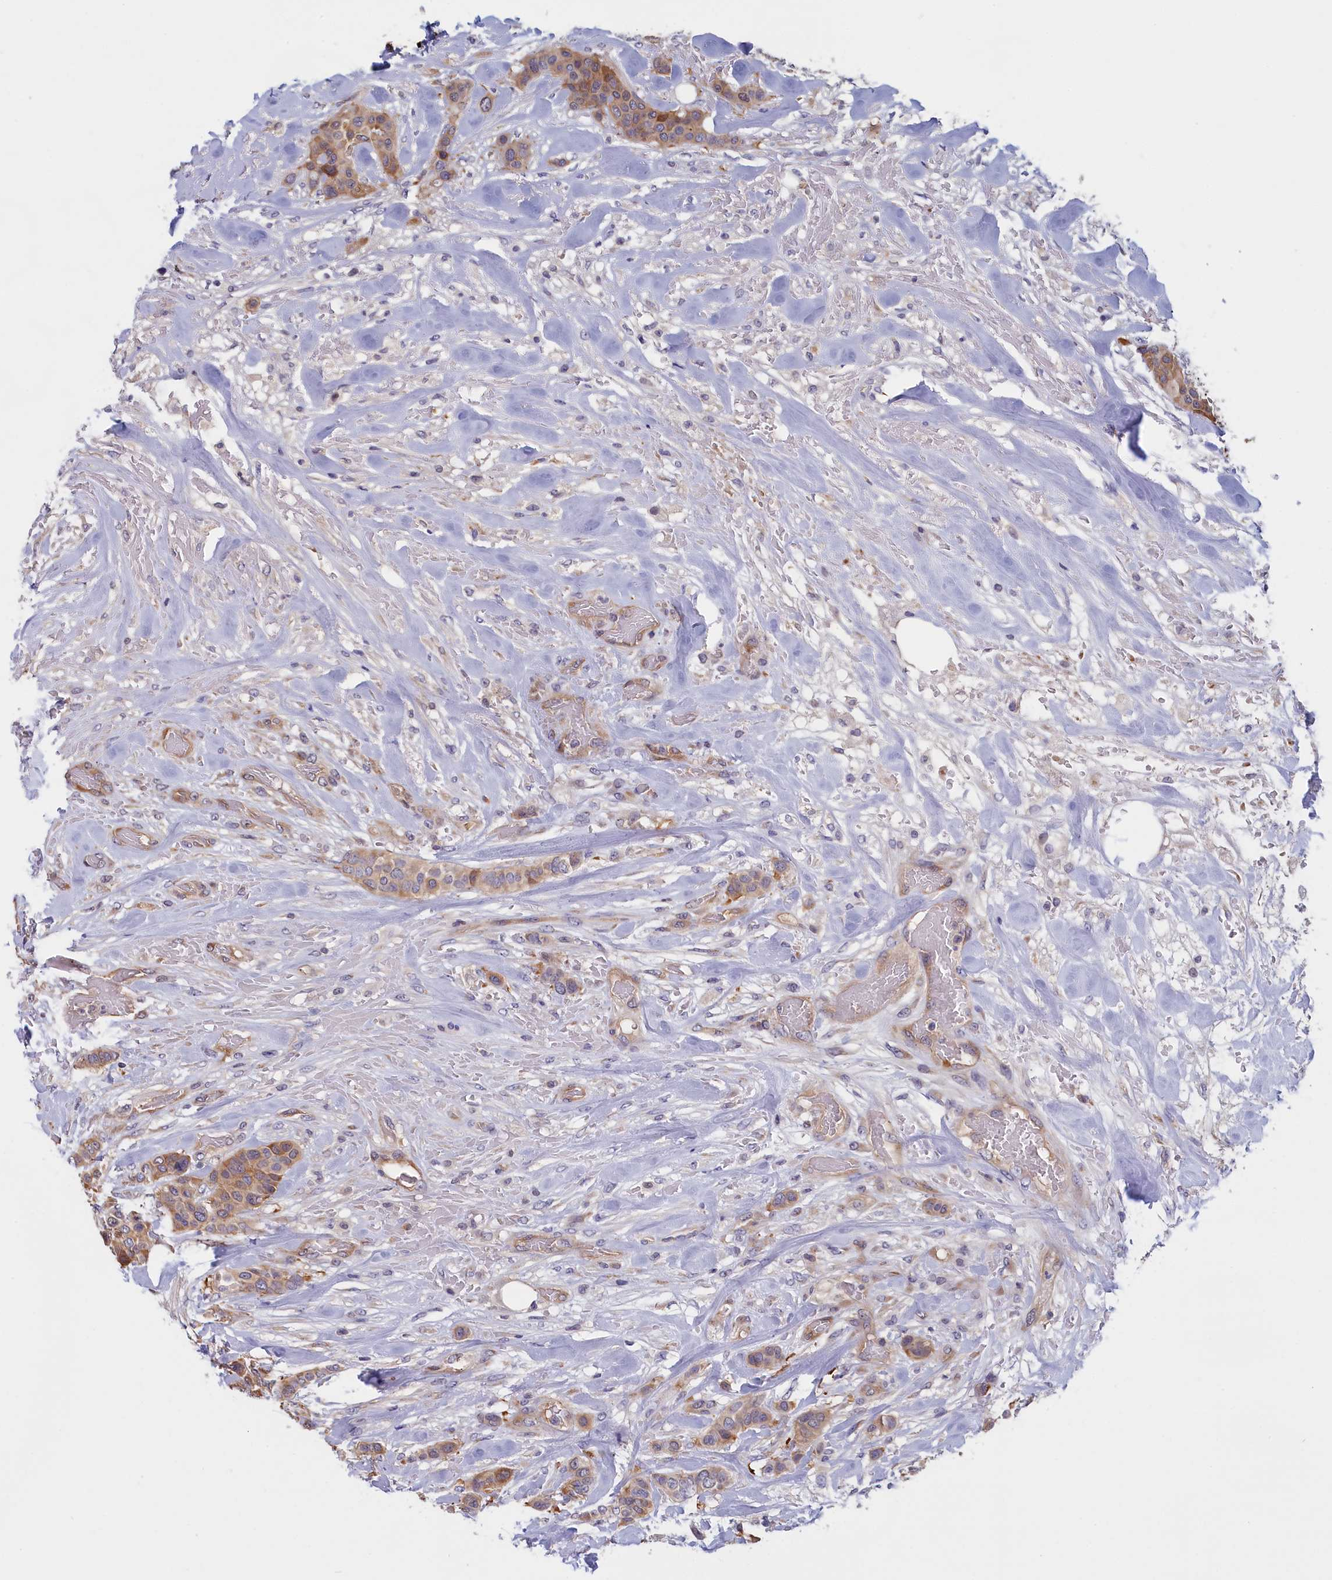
{"staining": {"intensity": "moderate", "quantity": "<25%", "location": "cytoplasmic/membranous"}, "tissue": "breast cancer", "cell_type": "Tumor cells", "image_type": "cancer", "snomed": [{"axis": "morphology", "description": "Lobular carcinoma"}, {"axis": "topography", "description": "Breast"}], "caption": "Protein expression by immunohistochemistry demonstrates moderate cytoplasmic/membranous positivity in about <25% of tumor cells in breast cancer.", "gene": "ABCC8", "patient": {"sex": "female", "age": 51}}